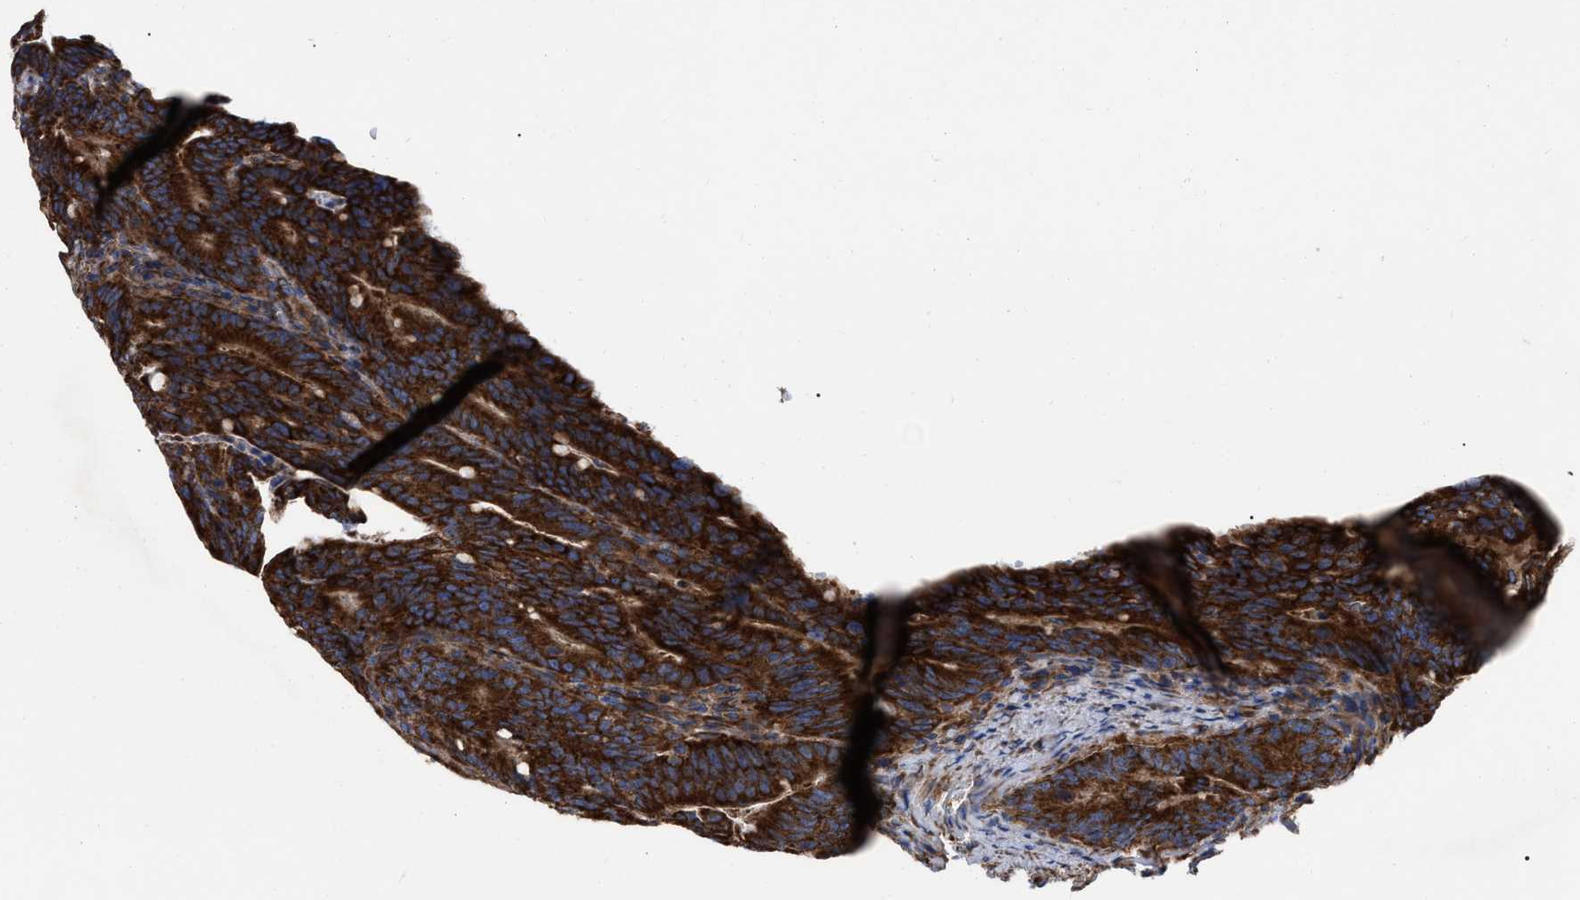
{"staining": {"intensity": "strong", "quantity": ">75%", "location": "cytoplasmic/membranous"}, "tissue": "colorectal cancer", "cell_type": "Tumor cells", "image_type": "cancer", "snomed": [{"axis": "morphology", "description": "Adenocarcinoma, NOS"}, {"axis": "topography", "description": "Colon"}], "caption": "A histopathology image of adenocarcinoma (colorectal) stained for a protein demonstrates strong cytoplasmic/membranous brown staining in tumor cells.", "gene": "FAM120A", "patient": {"sex": "female", "age": 66}}